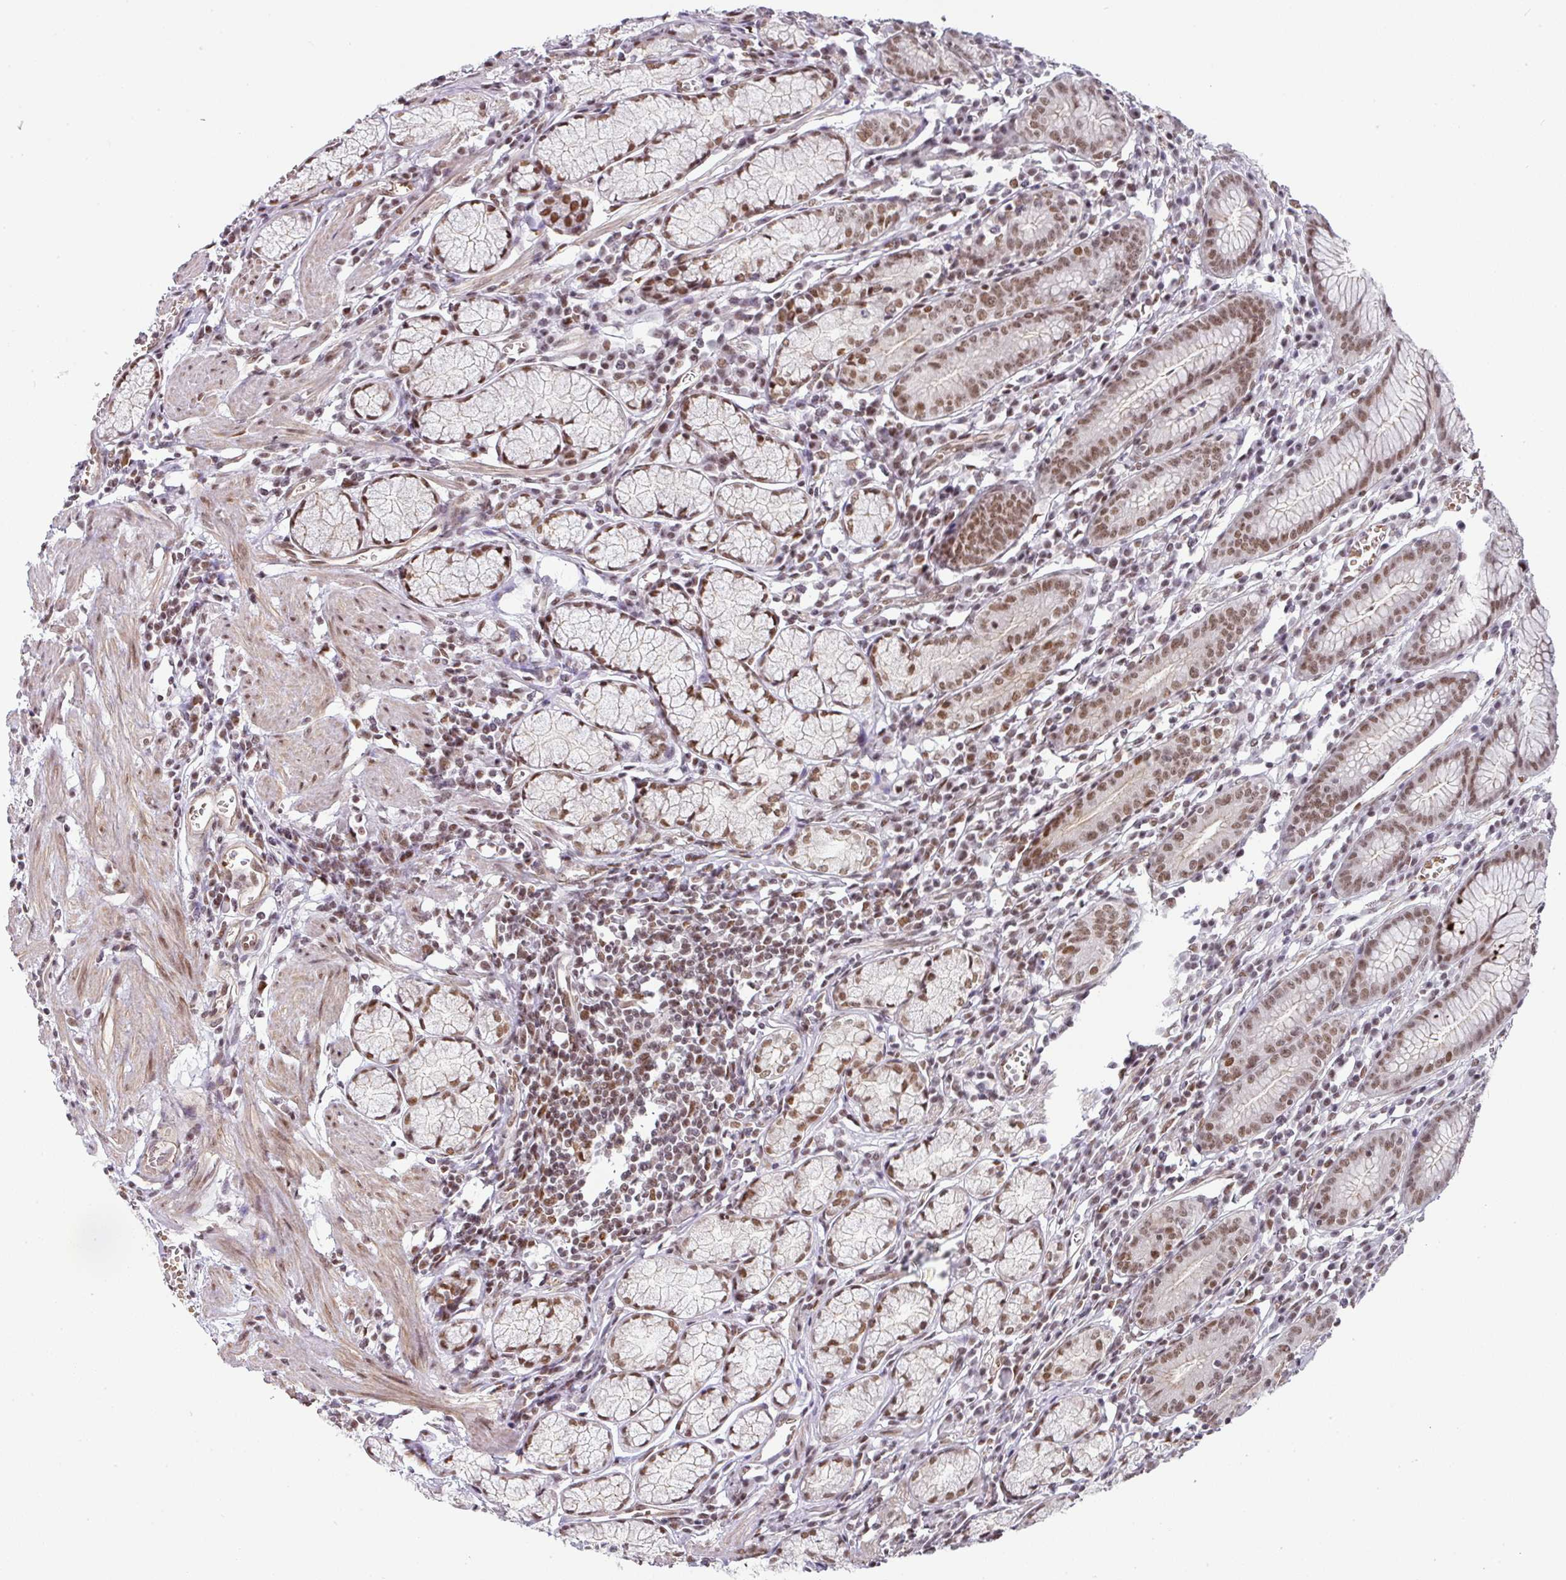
{"staining": {"intensity": "strong", "quantity": ">75%", "location": "cytoplasmic/membranous,nuclear"}, "tissue": "stomach", "cell_type": "Glandular cells", "image_type": "normal", "snomed": [{"axis": "morphology", "description": "Normal tissue, NOS"}, {"axis": "topography", "description": "Stomach"}], "caption": "Immunohistochemical staining of benign stomach shows high levels of strong cytoplasmic/membranous,nuclear staining in about >75% of glandular cells. (Stains: DAB in brown, nuclei in blue, Microscopy: brightfield microscopy at high magnification).", "gene": "NCOA5", "patient": {"sex": "male", "age": 55}}